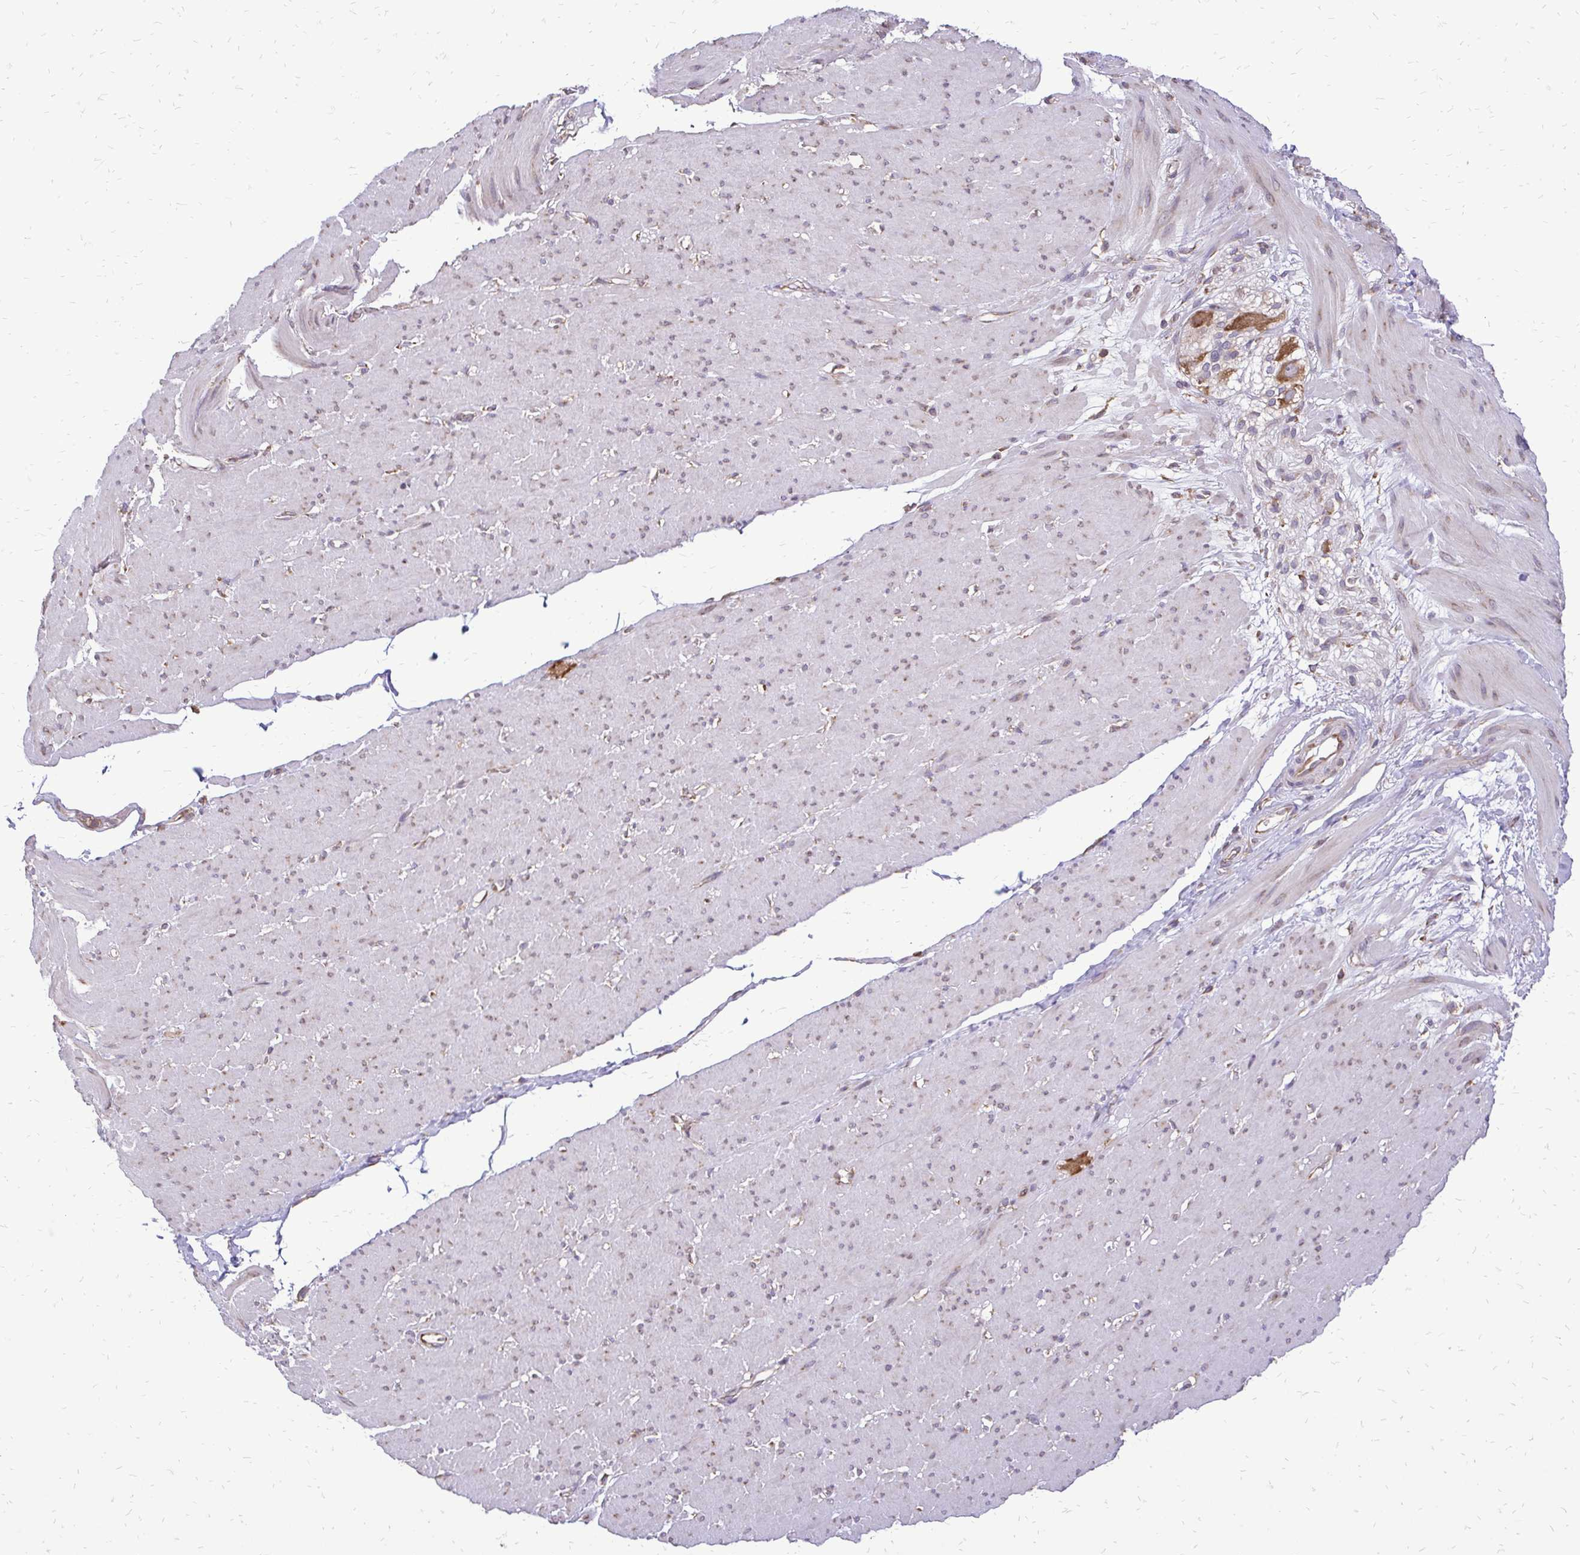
{"staining": {"intensity": "weak", "quantity": "<25%", "location": "cytoplasmic/membranous"}, "tissue": "smooth muscle", "cell_type": "Smooth muscle cells", "image_type": "normal", "snomed": [{"axis": "morphology", "description": "Normal tissue, NOS"}, {"axis": "topography", "description": "Smooth muscle"}, {"axis": "topography", "description": "Rectum"}], "caption": "Immunohistochemistry histopathology image of unremarkable smooth muscle: human smooth muscle stained with DAB shows no significant protein positivity in smooth muscle cells.", "gene": "RPS3", "patient": {"sex": "male", "age": 53}}